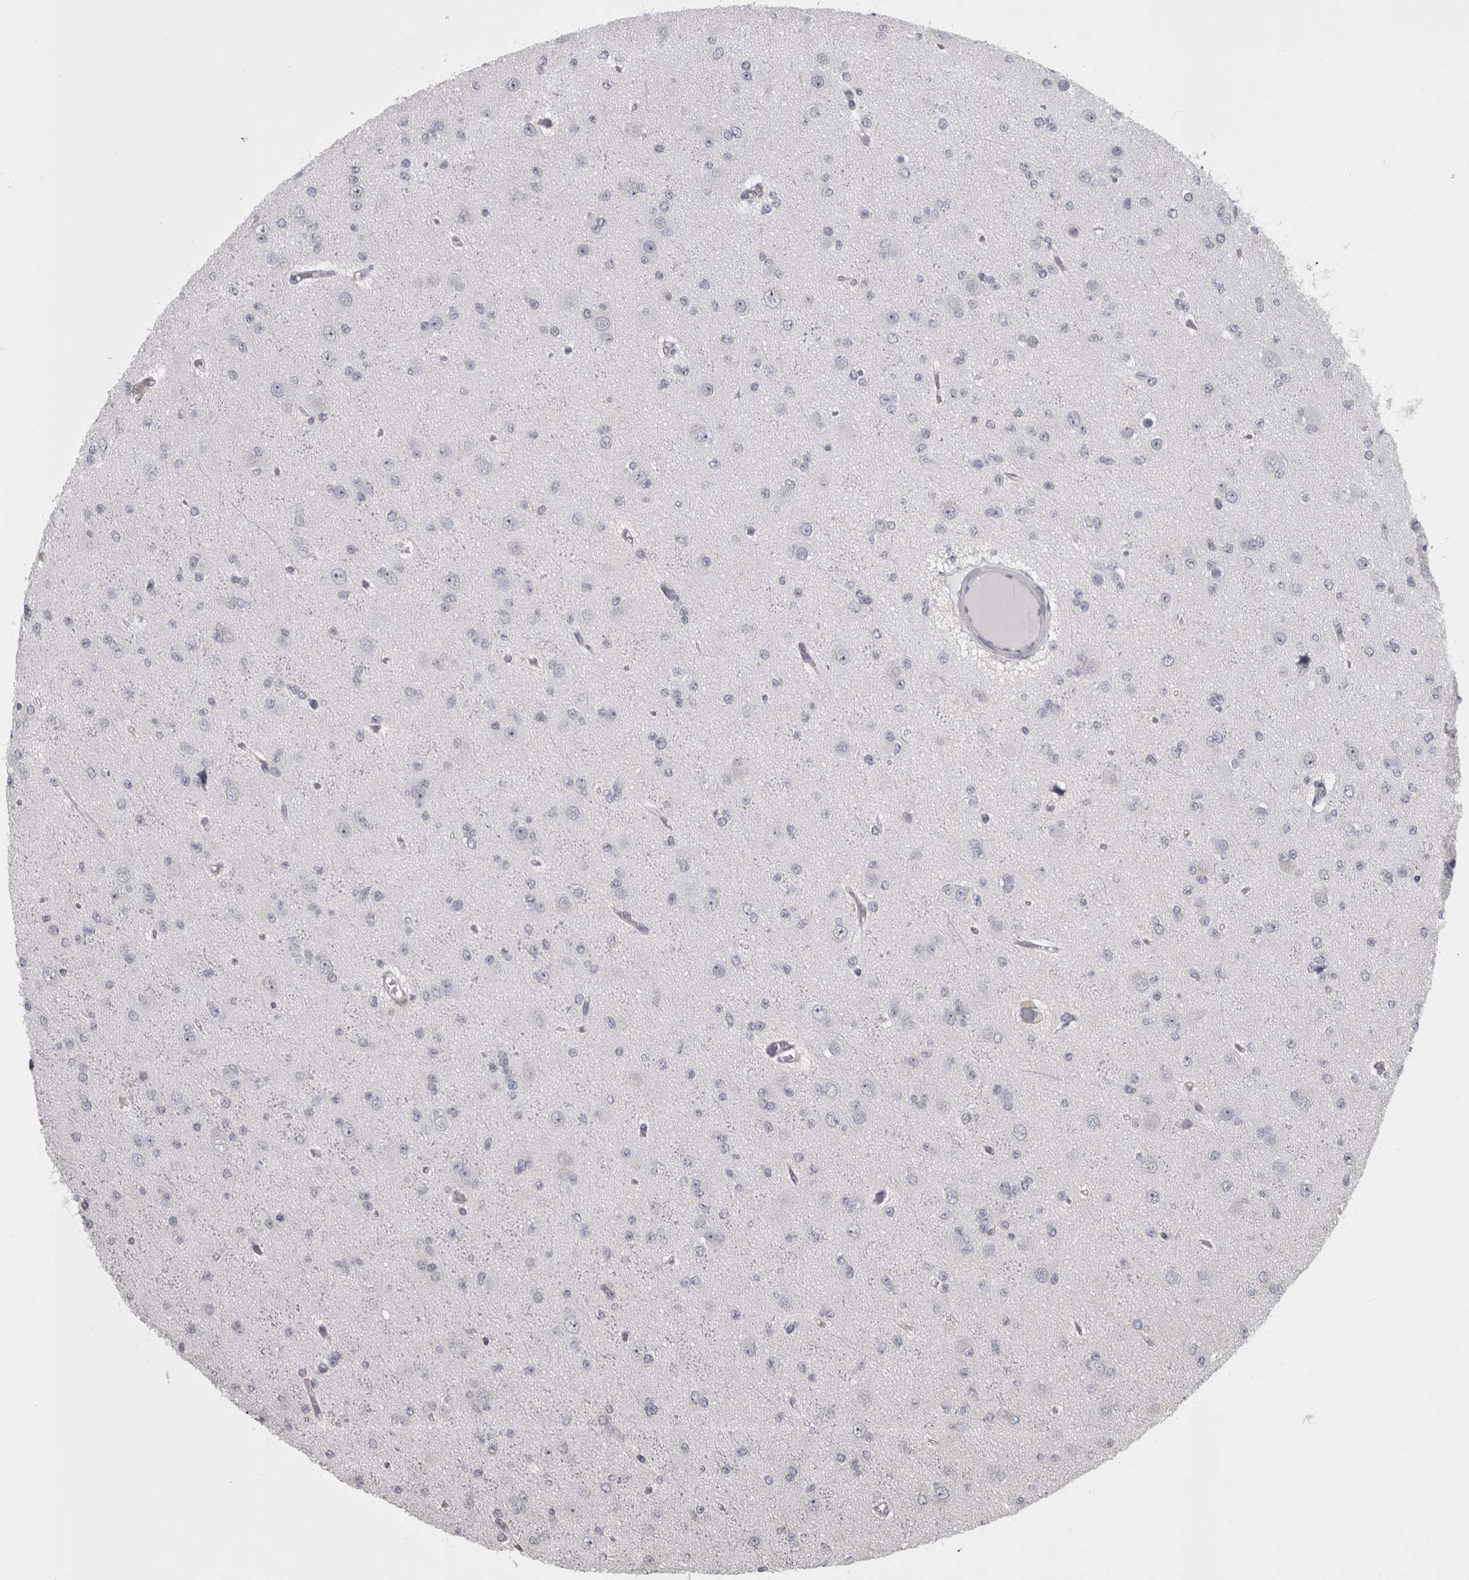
{"staining": {"intensity": "negative", "quantity": "none", "location": "none"}, "tissue": "glioma", "cell_type": "Tumor cells", "image_type": "cancer", "snomed": [{"axis": "morphology", "description": "Glioma, malignant, Low grade"}, {"axis": "topography", "description": "Brain"}], "caption": "The photomicrograph reveals no staining of tumor cells in low-grade glioma (malignant).", "gene": "APRT", "patient": {"sex": "female", "age": 22}}